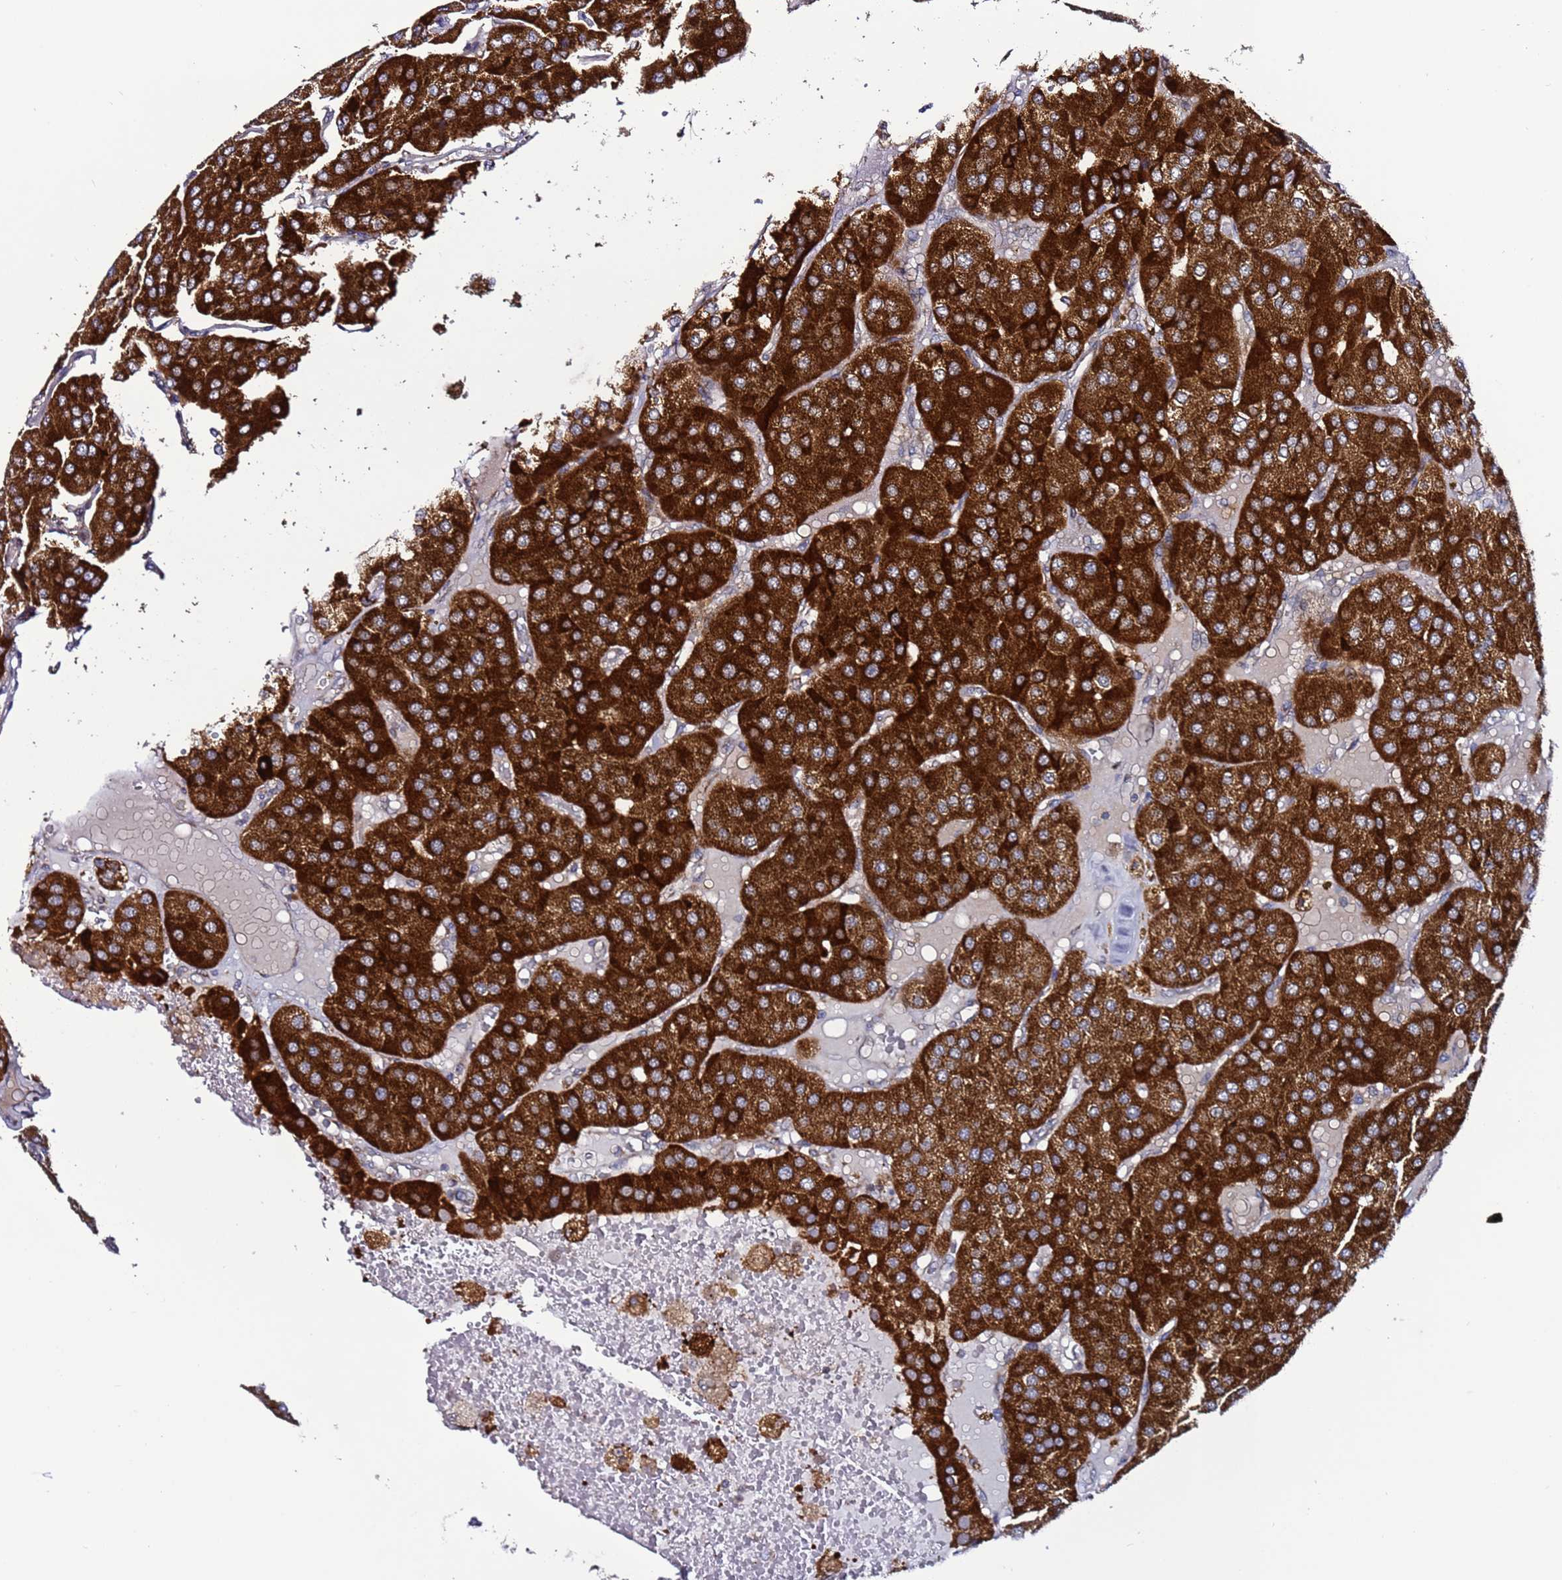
{"staining": {"intensity": "strong", "quantity": ">75%", "location": "cytoplasmic/membranous"}, "tissue": "parathyroid gland", "cell_type": "Glandular cells", "image_type": "normal", "snomed": [{"axis": "morphology", "description": "Normal tissue, NOS"}, {"axis": "morphology", "description": "Adenoma, NOS"}, {"axis": "topography", "description": "Parathyroid gland"}], "caption": "This histopathology image reveals immunohistochemistry (IHC) staining of unremarkable parathyroid gland, with high strong cytoplasmic/membranous positivity in approximately >75% of glandular cells.", "gene": "TMEM176B", "patient": {"sex": "female", "age": 86}}